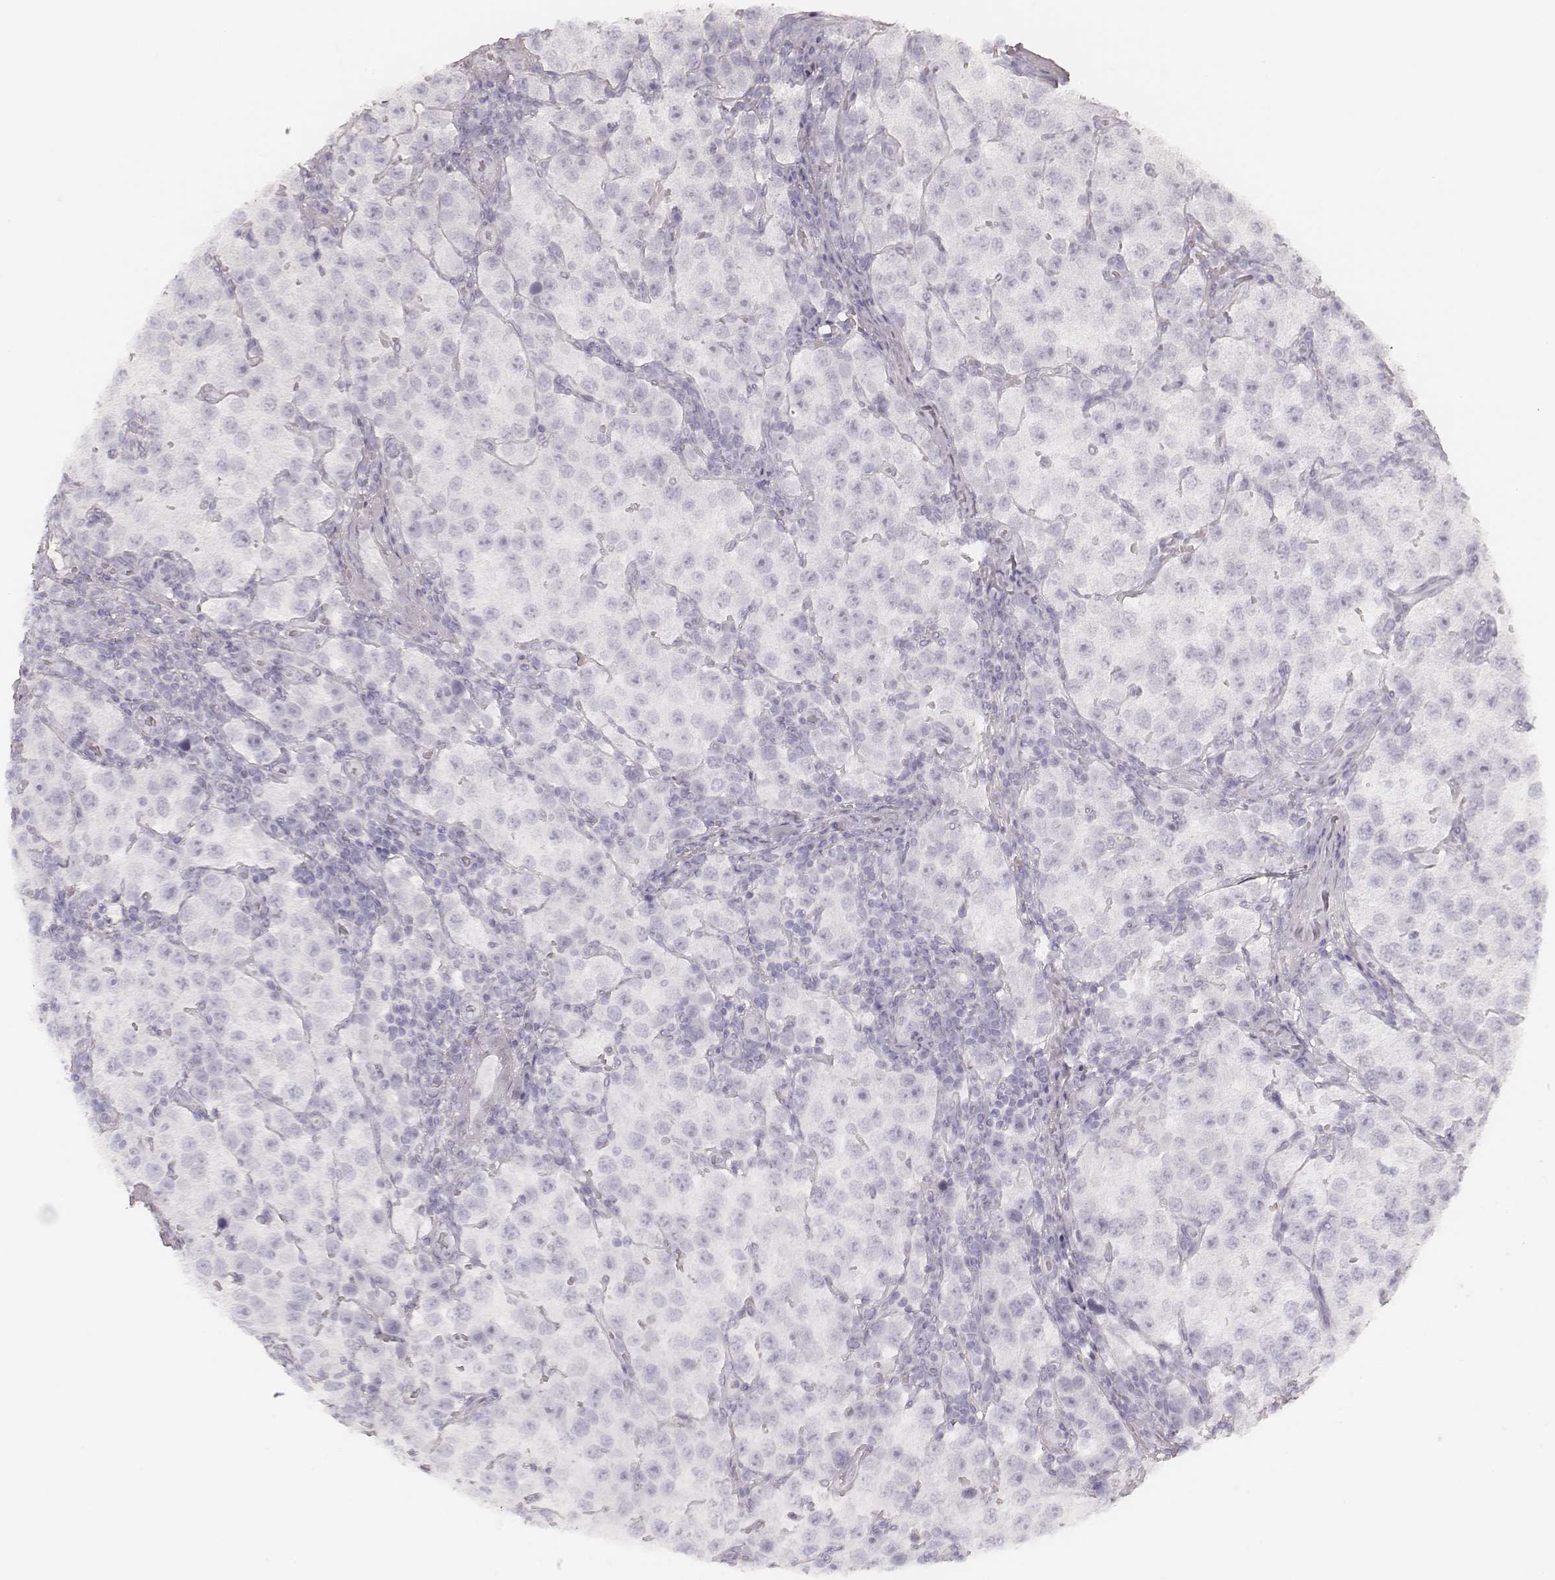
{"staining": {"intensity": "negative", "quantity": "none", "location": "none"}, "tissue": "testis cancer", "cell_type": "Tumor cells", "image_type": "cancer", "snomed": [{"axis": "morphology", "description": "Seminoma, NOS"}, {"axis": "topography", "description": "Testis"}], "caption": "The histopathology image demonstrates no significant positivity in tumor cells of seminoma (testis). (Immunohistochemistry (ihc), brightfield microscopy, high magnification).", "gene": "KRT34", "patient": {"sex": "male", "age": 37}}